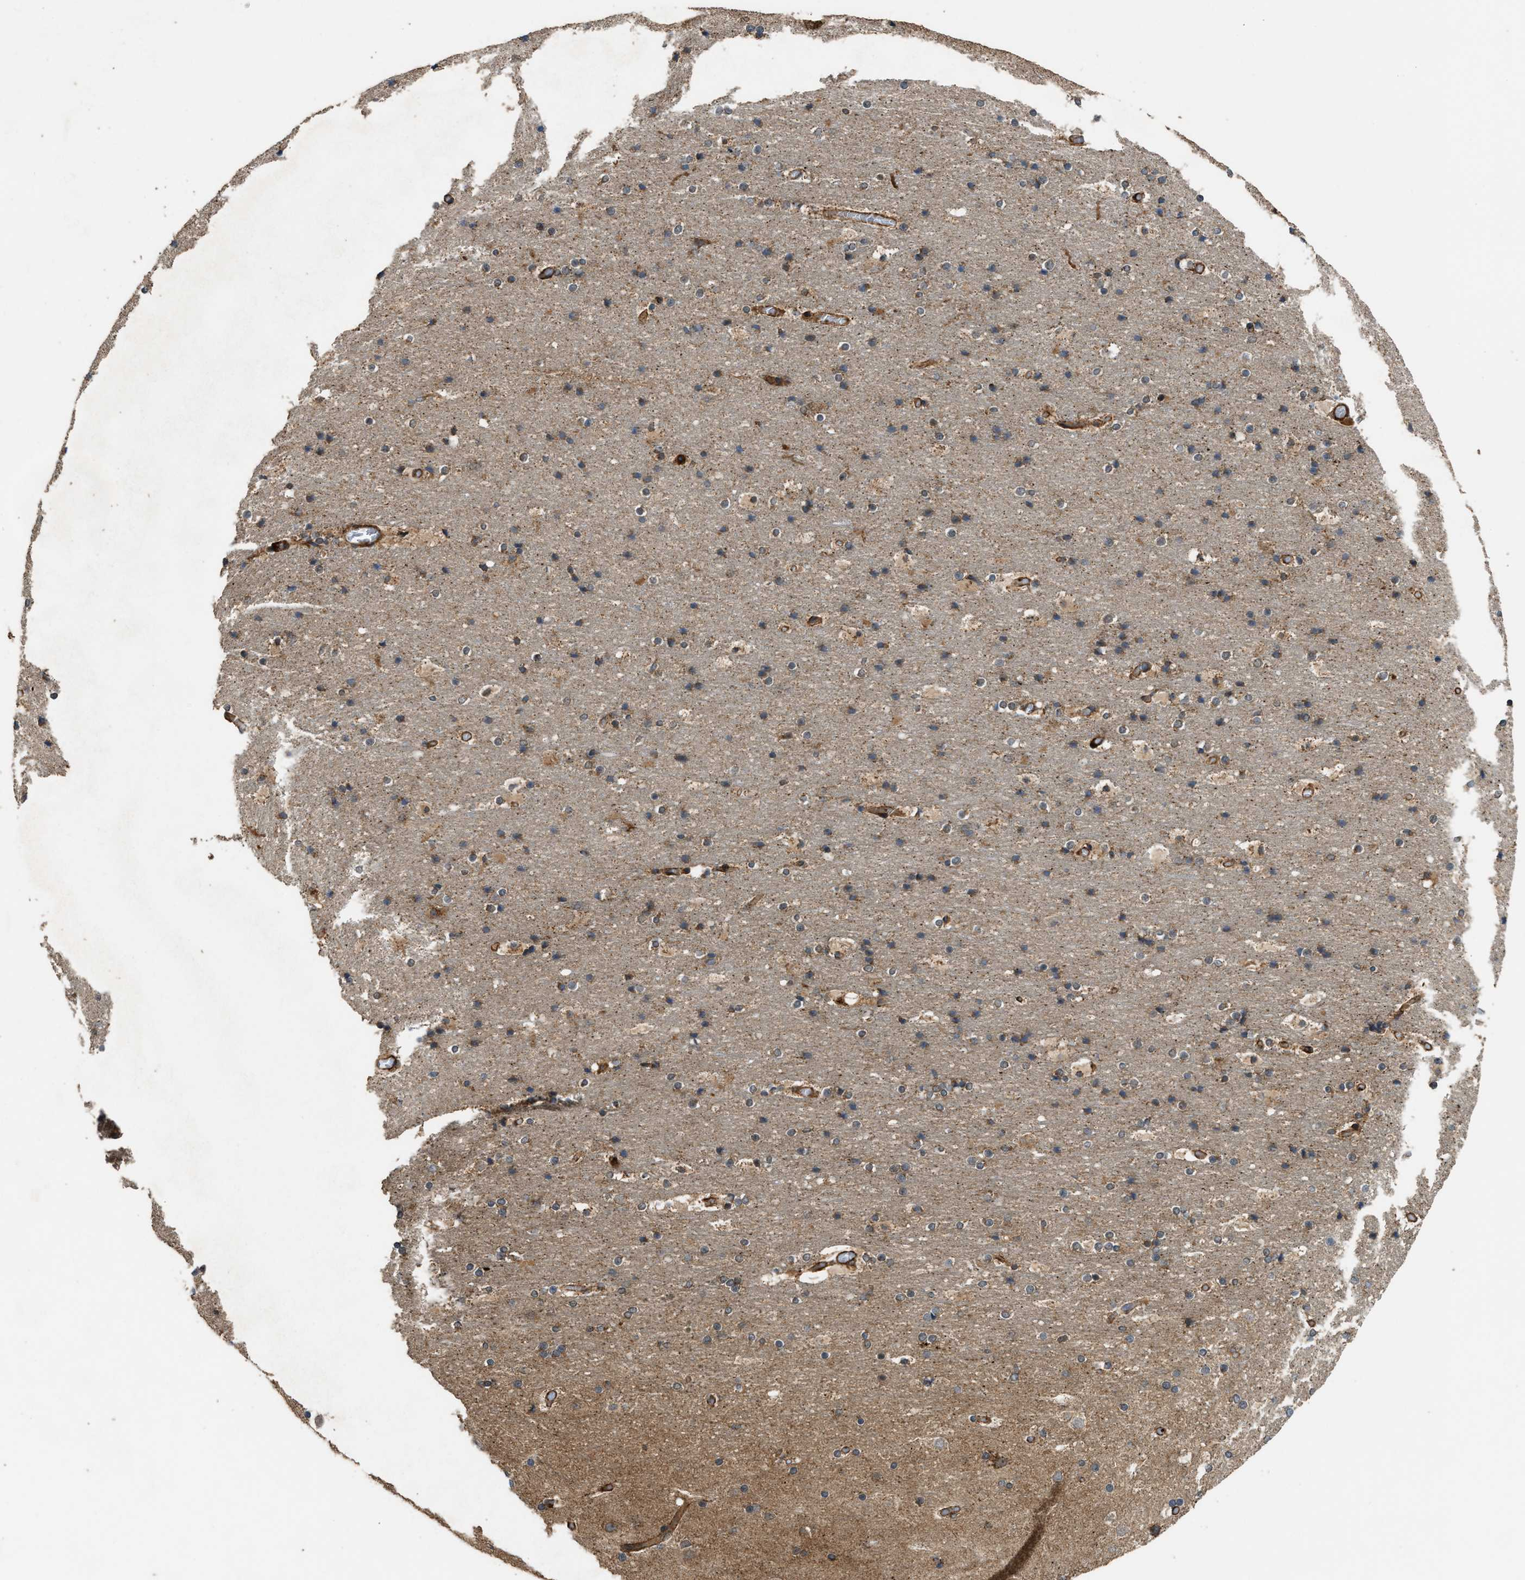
{"staining": {"intensity": "strong", "quantity": ">75%", "location": "cytoplasmic/membranous"}, "tissue": "cerebral cortex", "cell_type": "Endothelial cells", "image_type": "normal", "snomed": [{"axis": "morphology", "description": "Normal tissue, NOS"}, {"axis": "topography", "description": "Cerebral cortex"}], "caption": "Immunohistochemical staining of benign cerebral cortex shows strong cytoplasmic/membranous protein expression in about >75% of endothelial cells. (brown staining indicates protein expression, while blue staining denotes nuclei).", "gene": "EGLN1", "patient": {"sex": "male", "age": 57}}